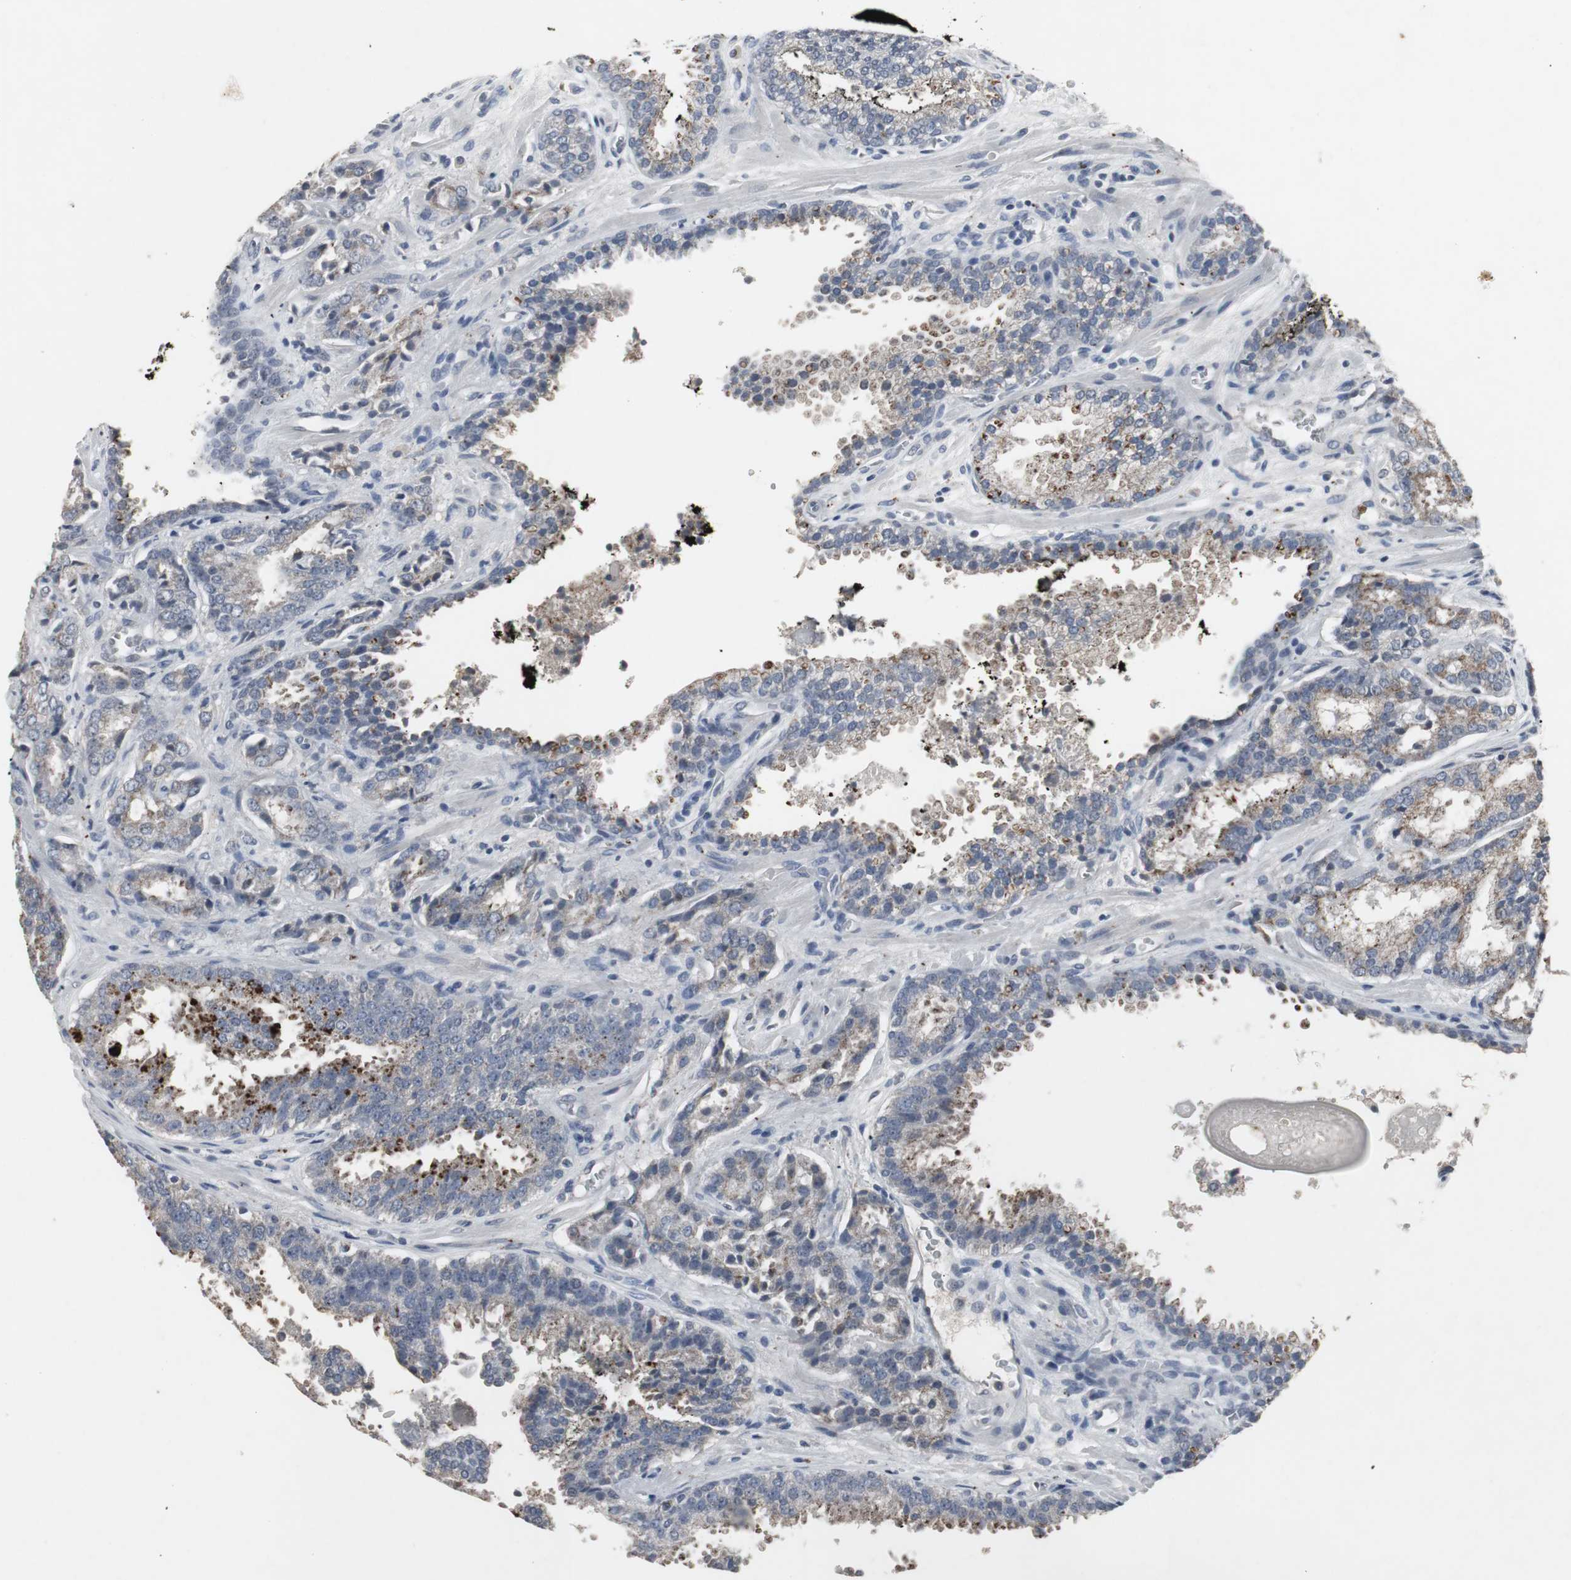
{"staining": {"intensity": "weak", "quantity": "25%-75%", "location": "cytoplasmic/membranous"}, "tissue": "prostate cancer", "cell_type": "Tumor cells", "image_type": "cancer", "snomed": [{"axis": "morphology", "description": "Adenocarcinoma, High grade"}, {"axis": "topography", "description": "Prostate"}], "caption": "Immunohistochemical staining of human prostate high-grade adenocarcinoma demonstrates weak cytoplasmic/membranous protein expression in about 25%-75% of tumor cells.", "gene": "ACAA1", "patient": {"sex": "male", "age": 58}}